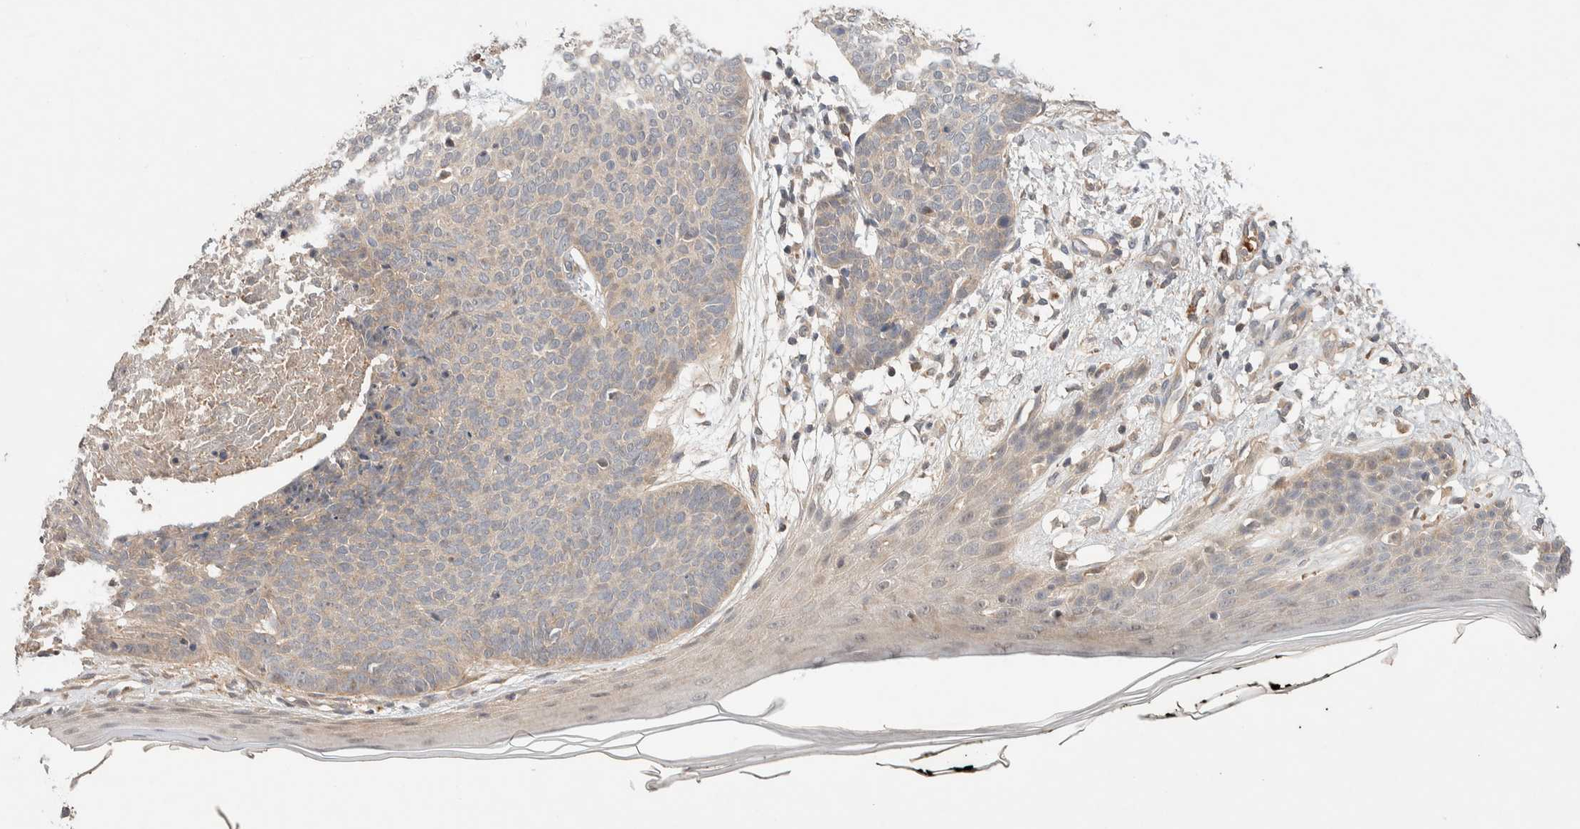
{"staining": {"intensity": "weak", "quantity": "<25%", "location": "cytoplasmic/membranous"}, "tissue": "skin cancer", "cell_type": "Tumor cells", "image_type": "cancer", "snomed": [{"axis": "morphology", "description": "Normal tissue, NOS"}, {"axis": "morphology", "description": "Basal cell carcinoma"}, {"axis": "topography", "description": "Skin"}], "caption": "Tumor cells show no significant staining in skin cancer (basal cell carcinoma).", "gene": "CASK", "patient": {"sex": "male", "age": 50}}